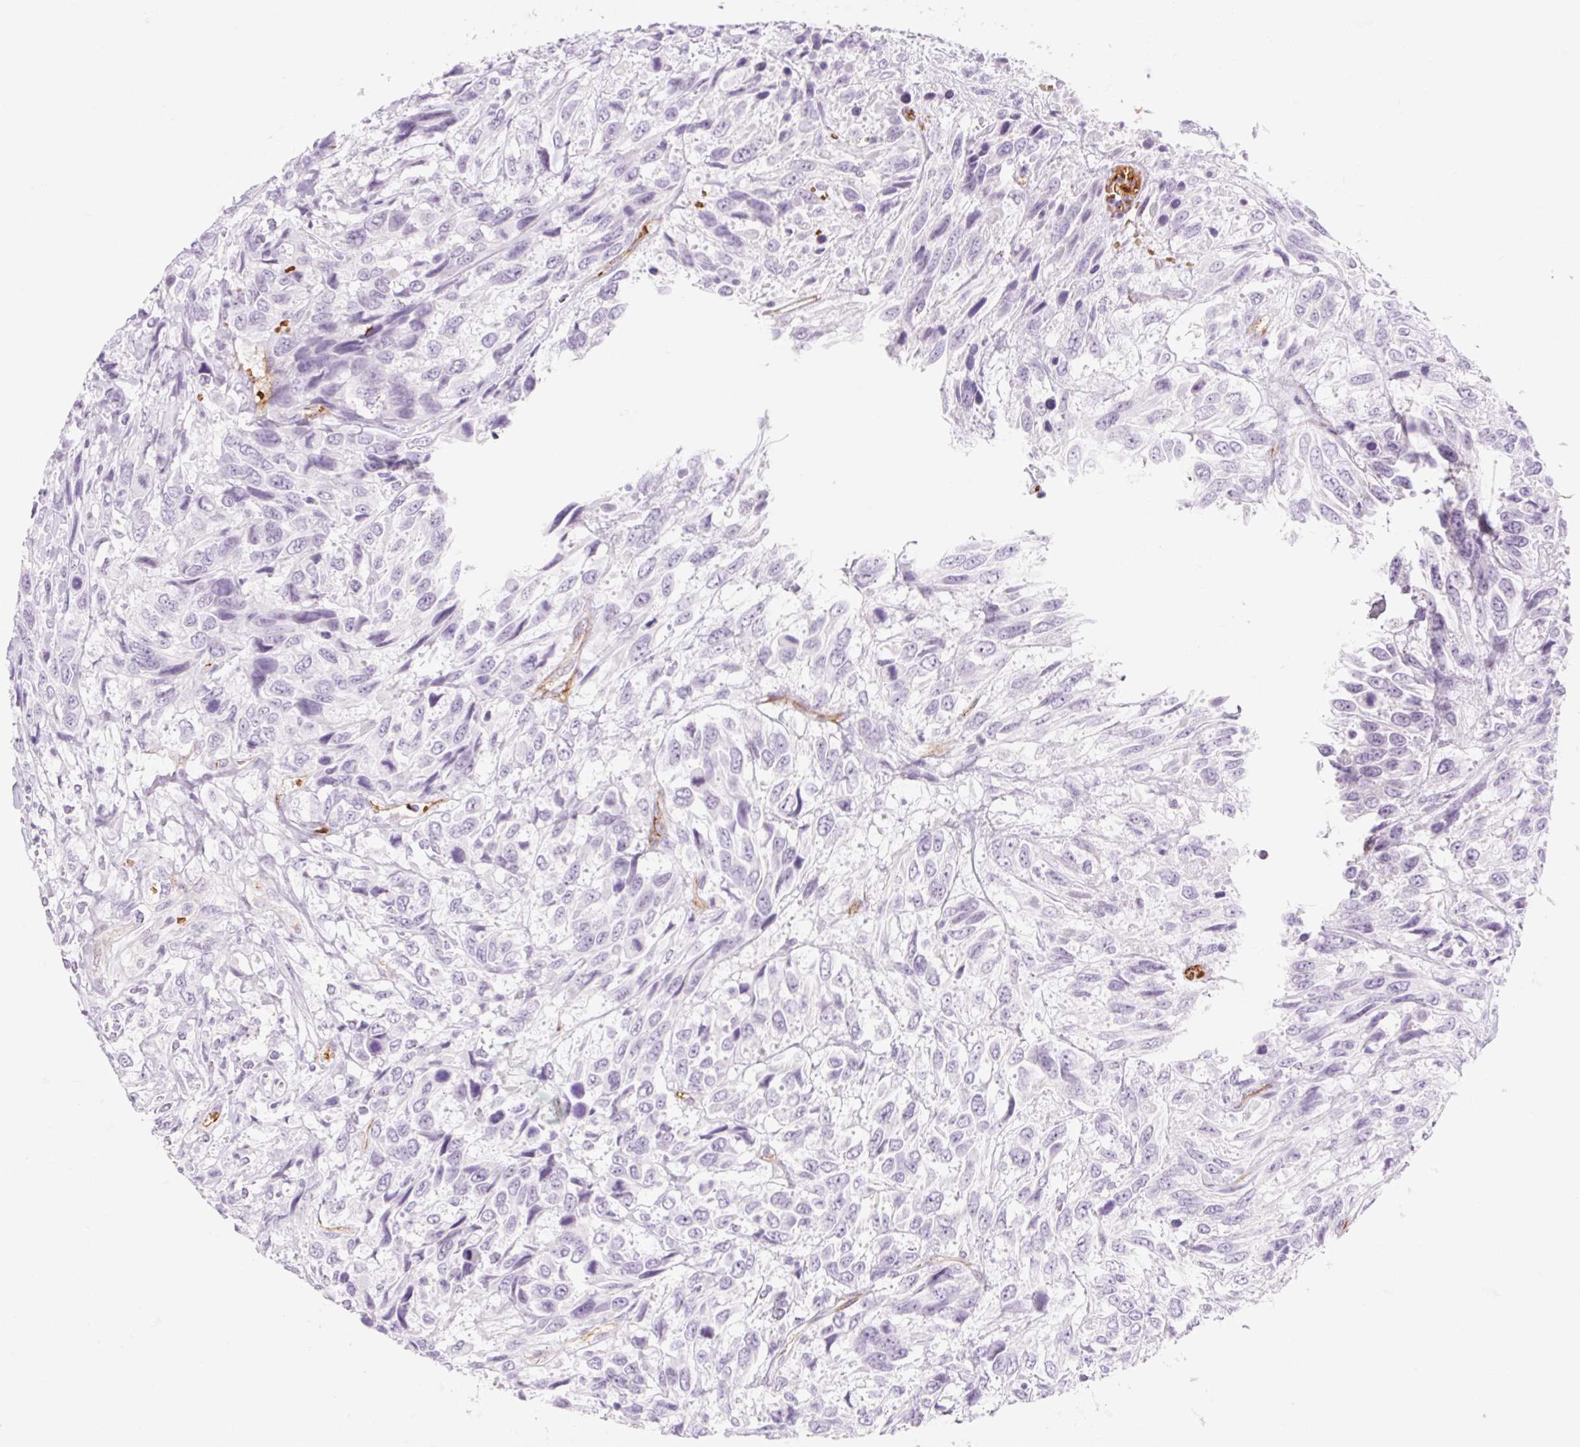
{"staining": {"intensity": "negative", "quantity": "none", "location": "none"}, "tissue": "urothelial cancer", "cell_type": "Tumor cells", "image_type": "cancer", "snomed": [{"axis": "morphology", "description": "Urothelial carcinoma, High grade"}, {"axis": "topography", "description": "Urinary bladder"}], "caption": "A photomicrograph of urothelial cancer stained for a protein displays no brown staining in tumor cells.", "gene": "TAF1L", "patient": {"sex": "female", "age": 70}}